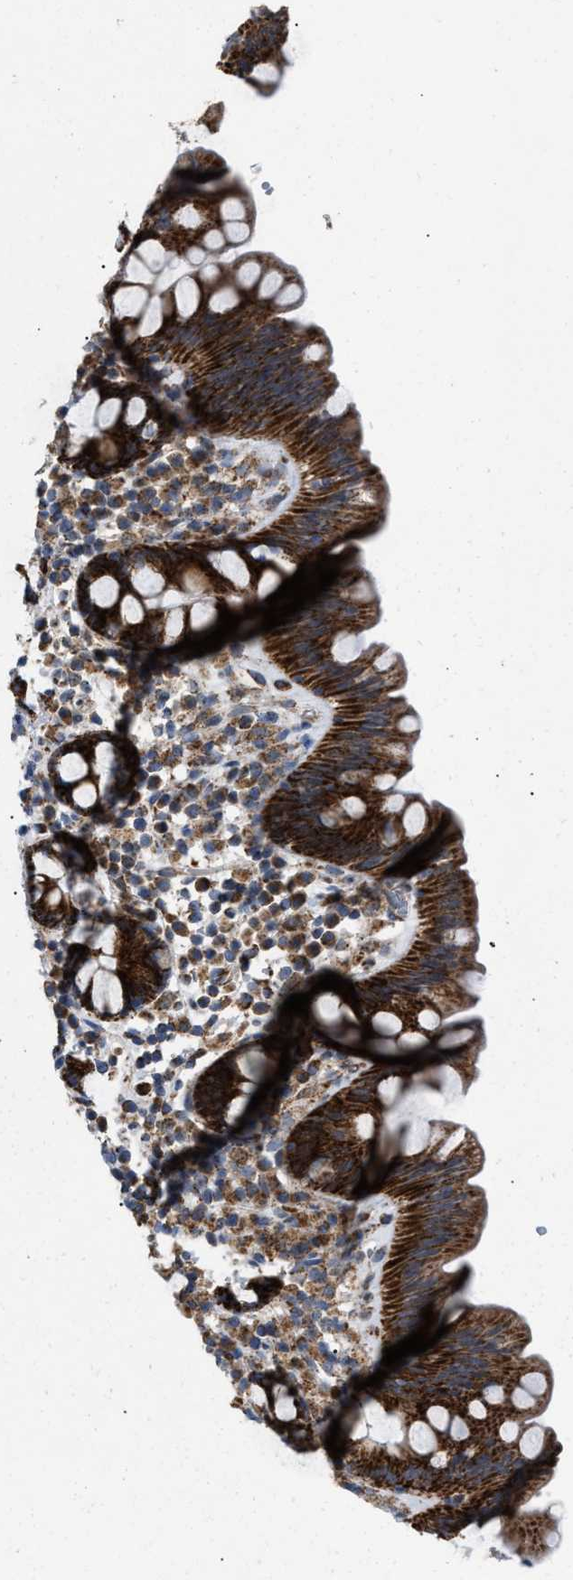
{"staining": {"intensity": "moderate", "quantity": ">75%", "location": "cytoplasmic/membranous"}, "tissue": "colon", "cell_type": "Endothelial cells", "image_type": "normal", "snomed": [{"axis": "morphology", "description": "Normal tissue, NOS"}, {"axis": "topography", "description": "Colon"}], "caption": "Protein expression analysis of unremarkable colon reveals moderate cytoplasmic/membranous positivity in about >75% of endothelial cells.", "gene": "TACO1", "patient": {"sex": "female", "age": 80}}